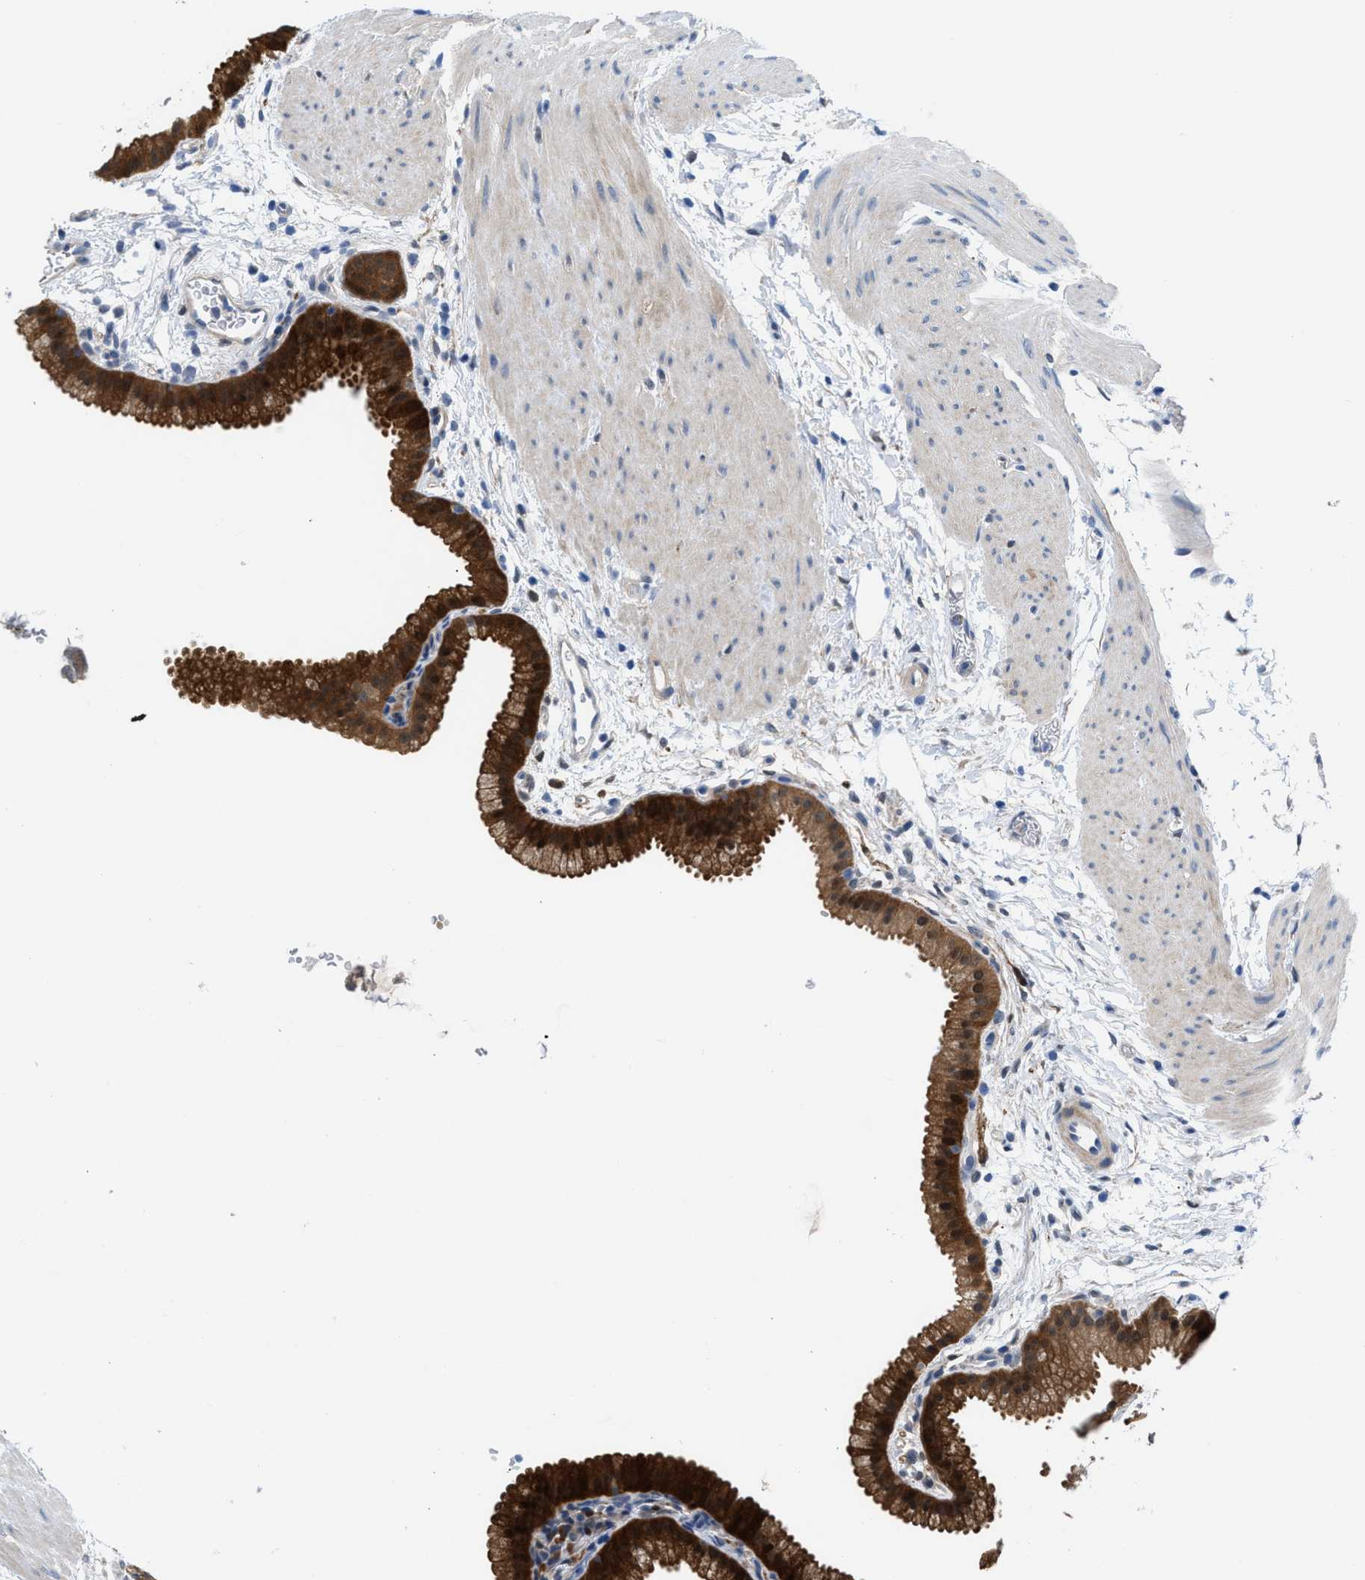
{"staining": {"intensity": "strong", "quantity": ">75%", "location": "cytoplasmic/membranous,nuclear"}, "tissue": "gallbladder", "cell_type": "Glandular cells", "image_type": "normal", "snomed": [{"axis": "morphology", "description": "Normal tissue, NOS"}, {"axis": "topography", "description": "Gallbladder"}], "caption": "The photomicrograph displays immunohistochemical staining of unremarkable gallbladder. There is strong cytoplasmic/membranous,nuclear expression is appreciated in approximately >75% of glandular cells.", "gene": "CBR1", "patient": {"sex": "female", "age": 64}}